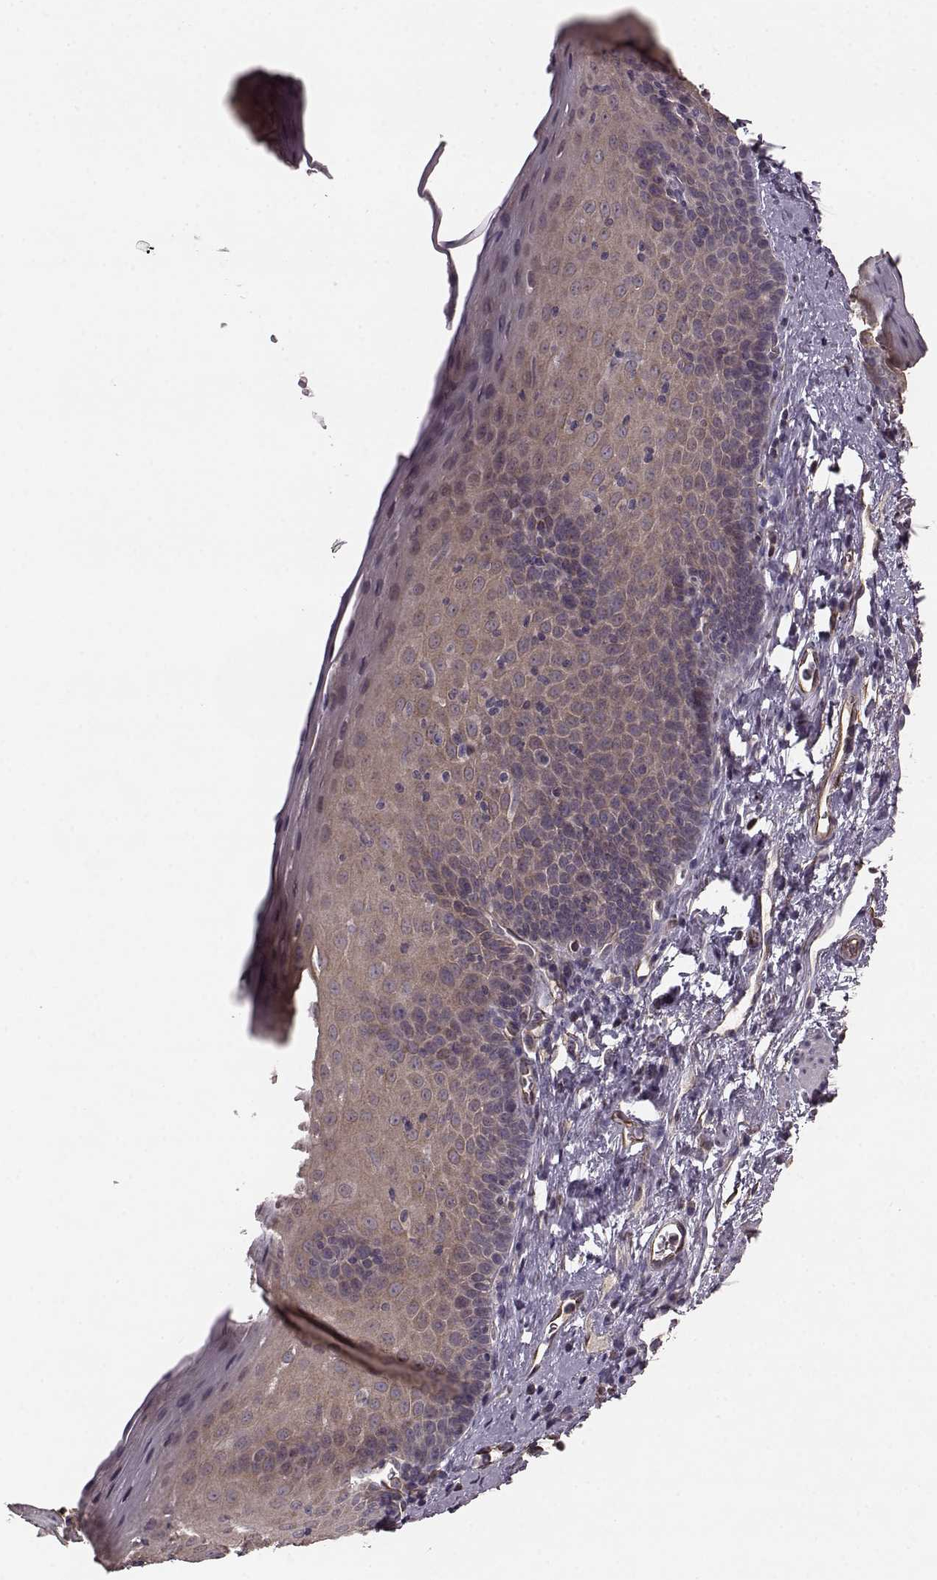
{"staining": {"intensity": "weak", "quantity": "25%-75%", "location": "cytoplasmic/membranous"}, "tissue": "esophagus", "cell_type": "Squamous epithelial cells", "image_type": "normal", "snomed": [{"axis": "morphology", "description": "Normal tissue, NOS"}, {"axis": "topography", "description": "Esophagus"}], "caption": "Immunohistochemistry of unremarkable esophagus shows low levels of weak cytoplasmic/membranous staining in about 25%-75% of squamous epithelial cells.", "gene": "NTF3", "patient": {"sex": "female", "age": 64}}